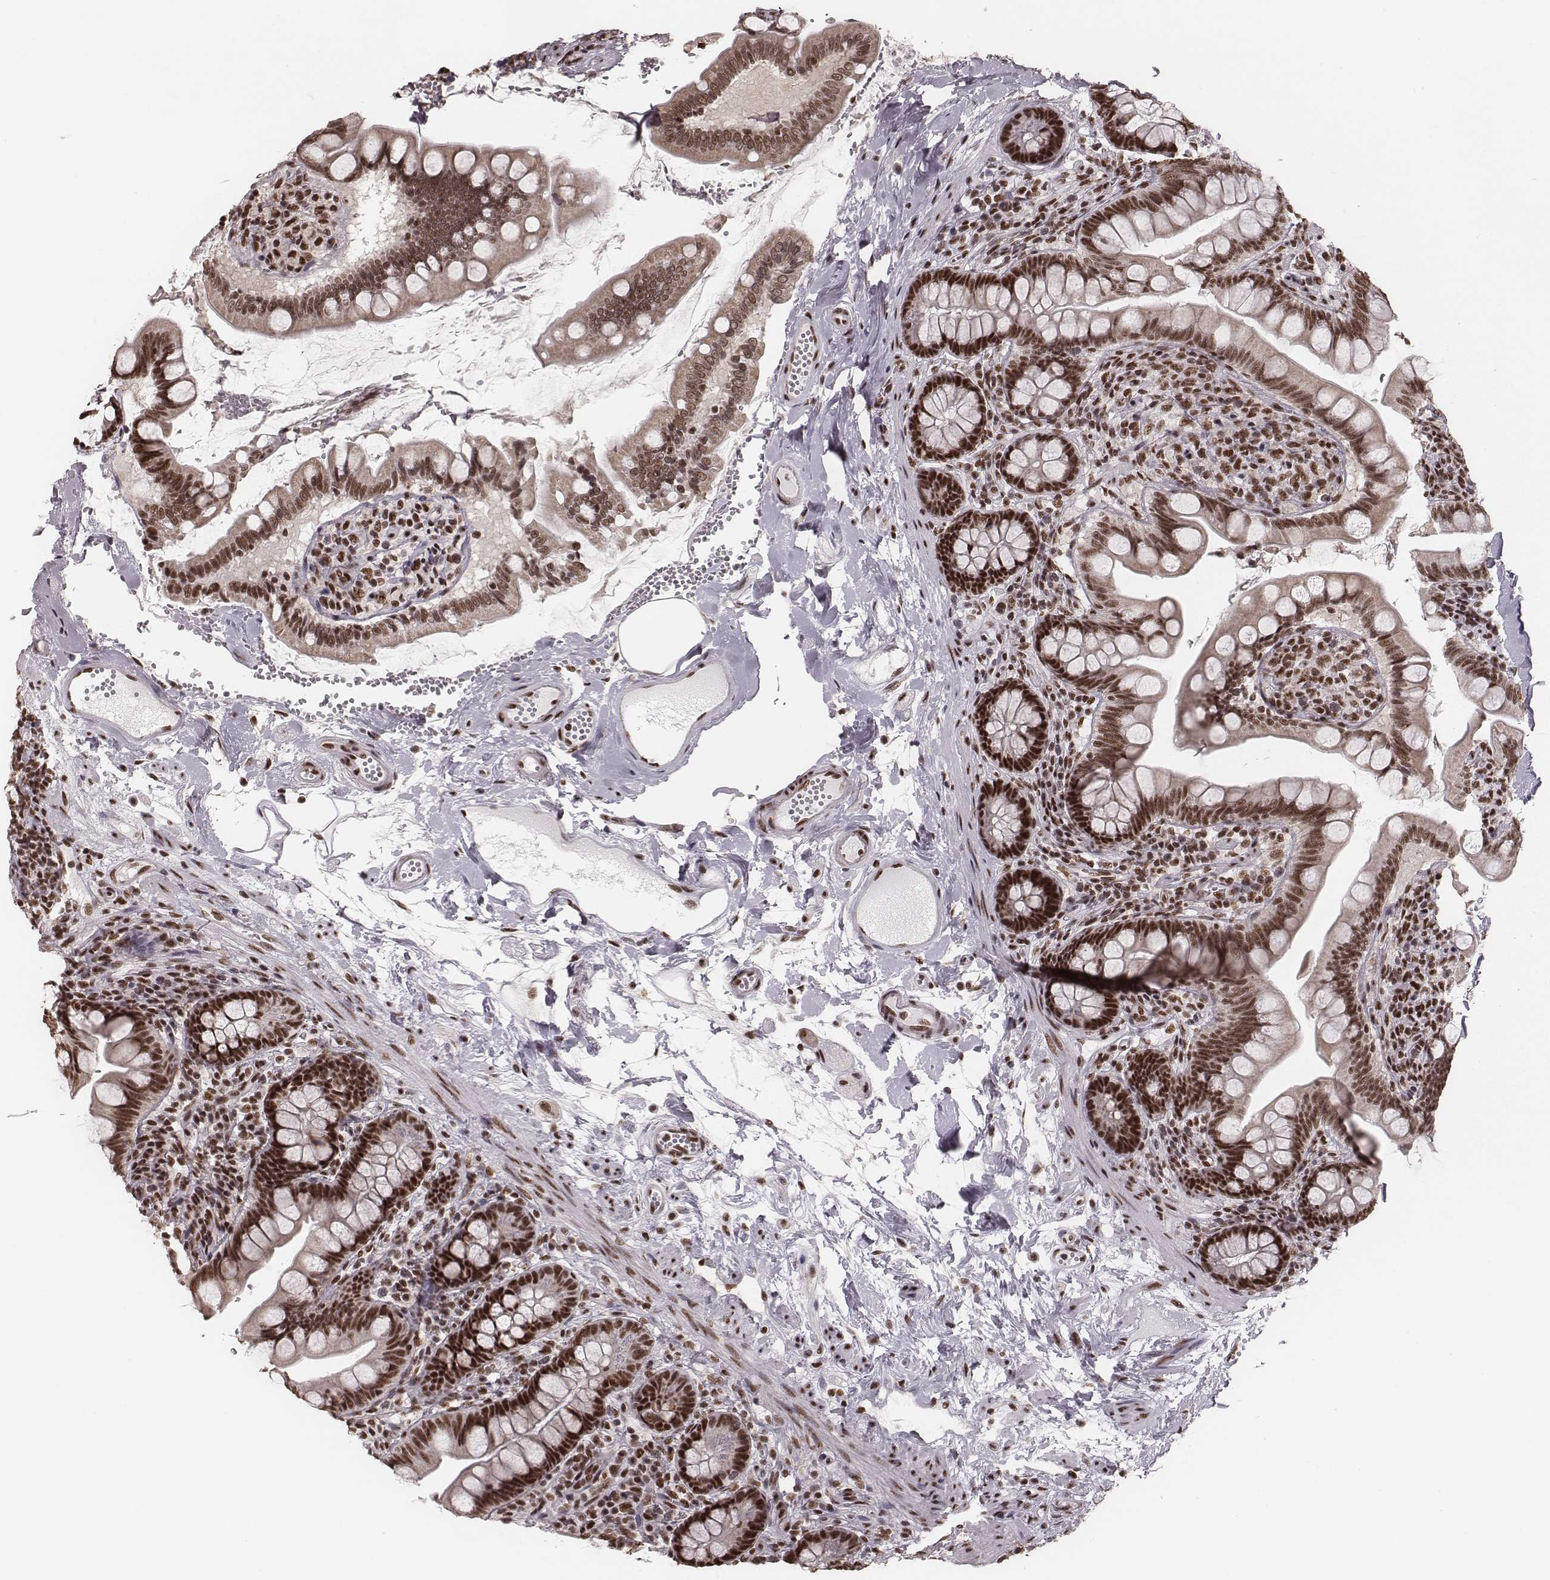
{"staining": {"intensity": "strong", "quantity": ">75%", "location": "nuclear"}, "tissue": "small intestine", "cell_type": "Glandular cells", "image_type": "normal", "snomed": [{"axis": "morphology", "description": "Normal tissue, NOS"}, {"axis": "topography", "description": "Small intestine"}], "caption": "Immunohistochemical staining of normal human small intestine exhibits strong nuclear protein positivity in approximately >75% of glandular cells. Using DAB (brown) and hematoxylin (blue) stains, captured at high magnification using brightfield microscopy.", "gene": "LUC7L", "patient": {"sex": "female", "age": 56}}